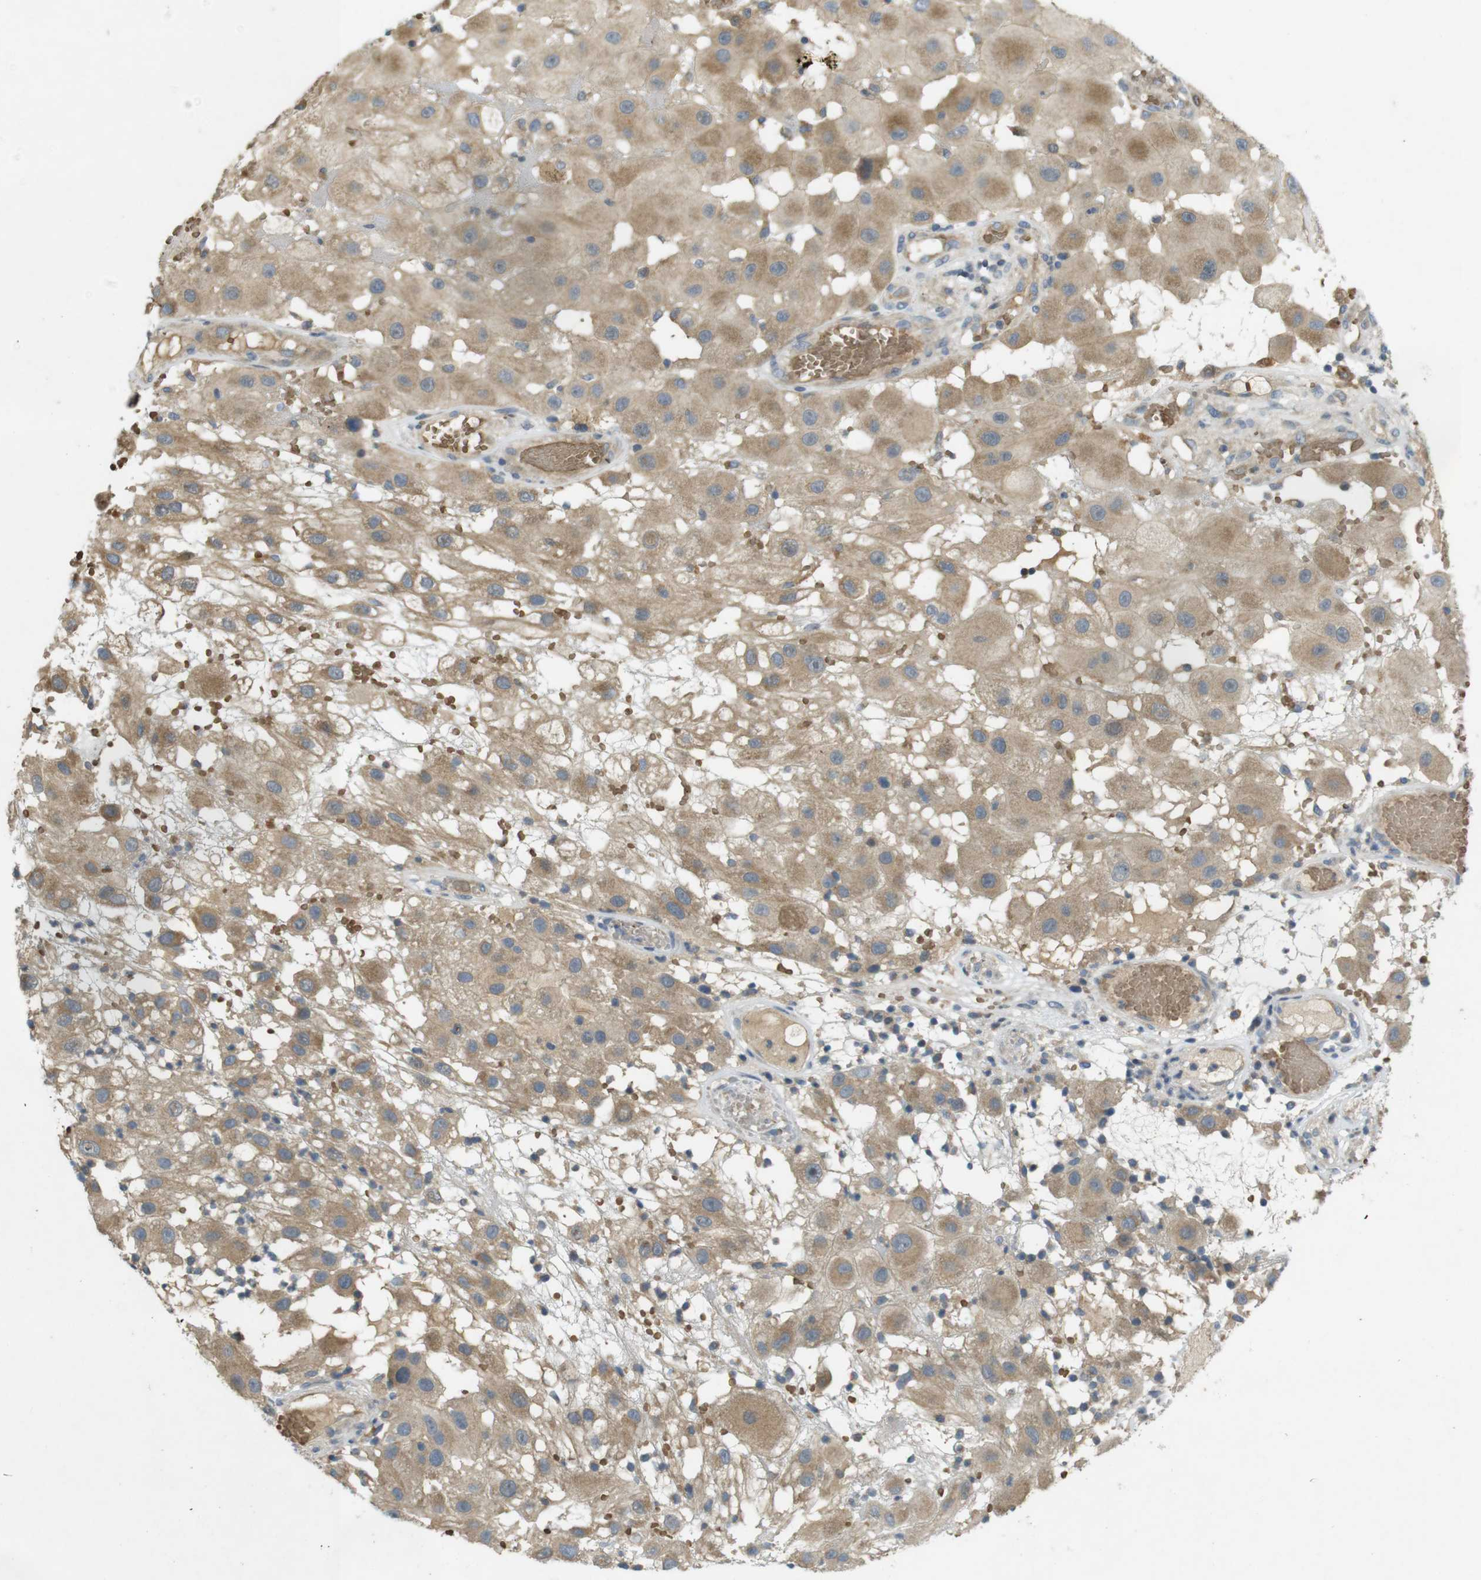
{"staining": {"intensity": "moderate", "quantity": ">75%", "location": "cytoplasmic/membranous"}, "tissue": "melanoma", "cell_type": "Tumor cells", "image_type": "cancer", "snomed": [{"axis": "morphology", "description": "Malignant melanoma, NOS"}, {"axis": "topography", "description": "Skin"}], "caption": "A medium amount of moderate cytoplasmic/membranous expression is identified in approximately >75% of tumor cells in malignant melanoma tissue.", "gene": "CLTC", "patient": {"sex": "female", "age": 81}}